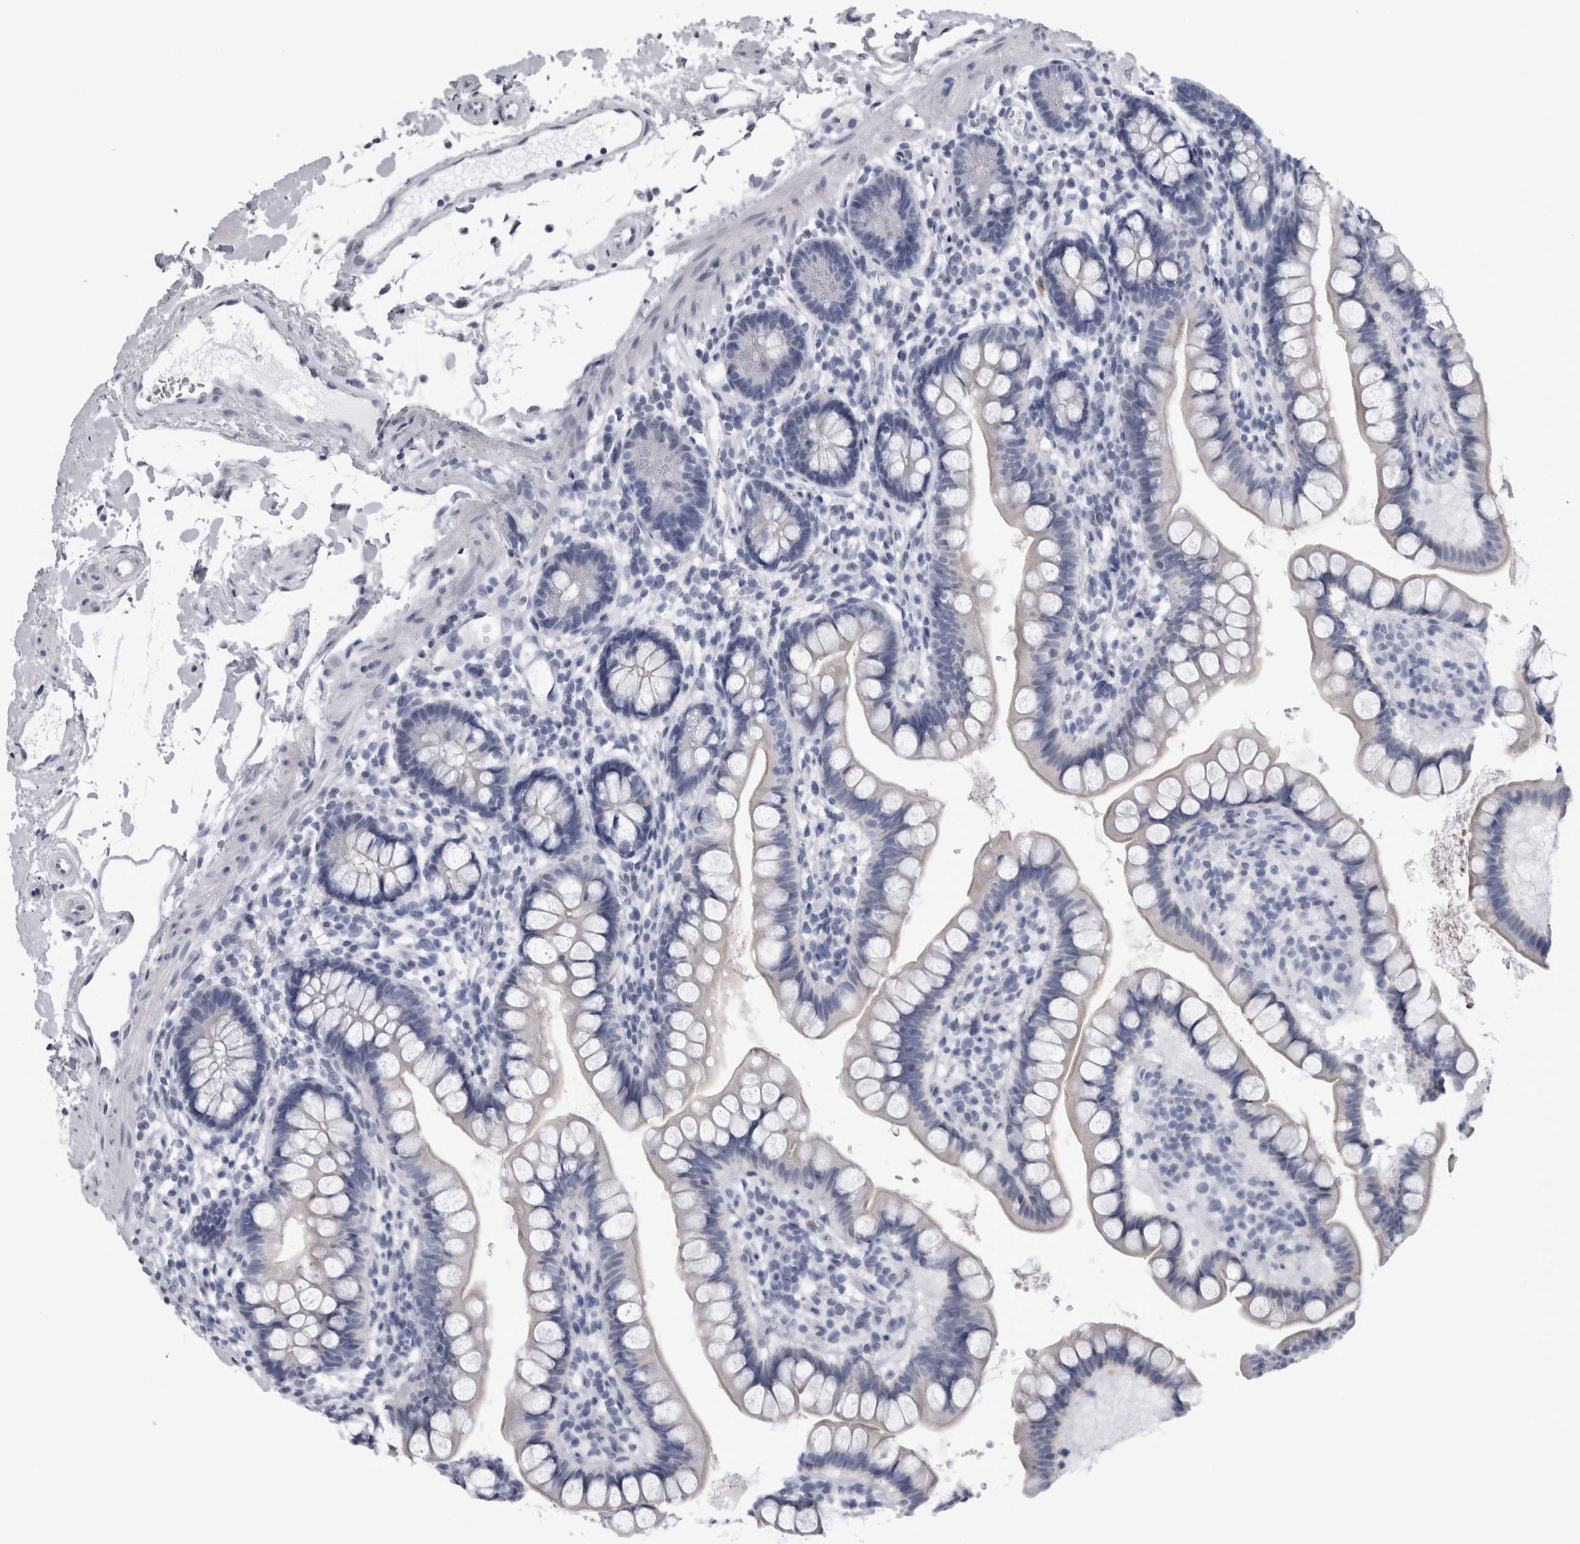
{"staining": {"intensity": "negative", "quantity": "none", "location": "none"}, "tissue": "small intestine", "cell_type": "Glandular cells", "image_type": "normal", "snomed": [{"axis": "morphology", "description": "Normal tissue, NOS"}, {"axis": "topography", "description": "Small intestine"}], "caption": "Image shows no significant protein positivity in glandular cells of unremarkable small intestine.", "gene": "ALDH8A1", "patient": {"sex": "female", "age": 84}}